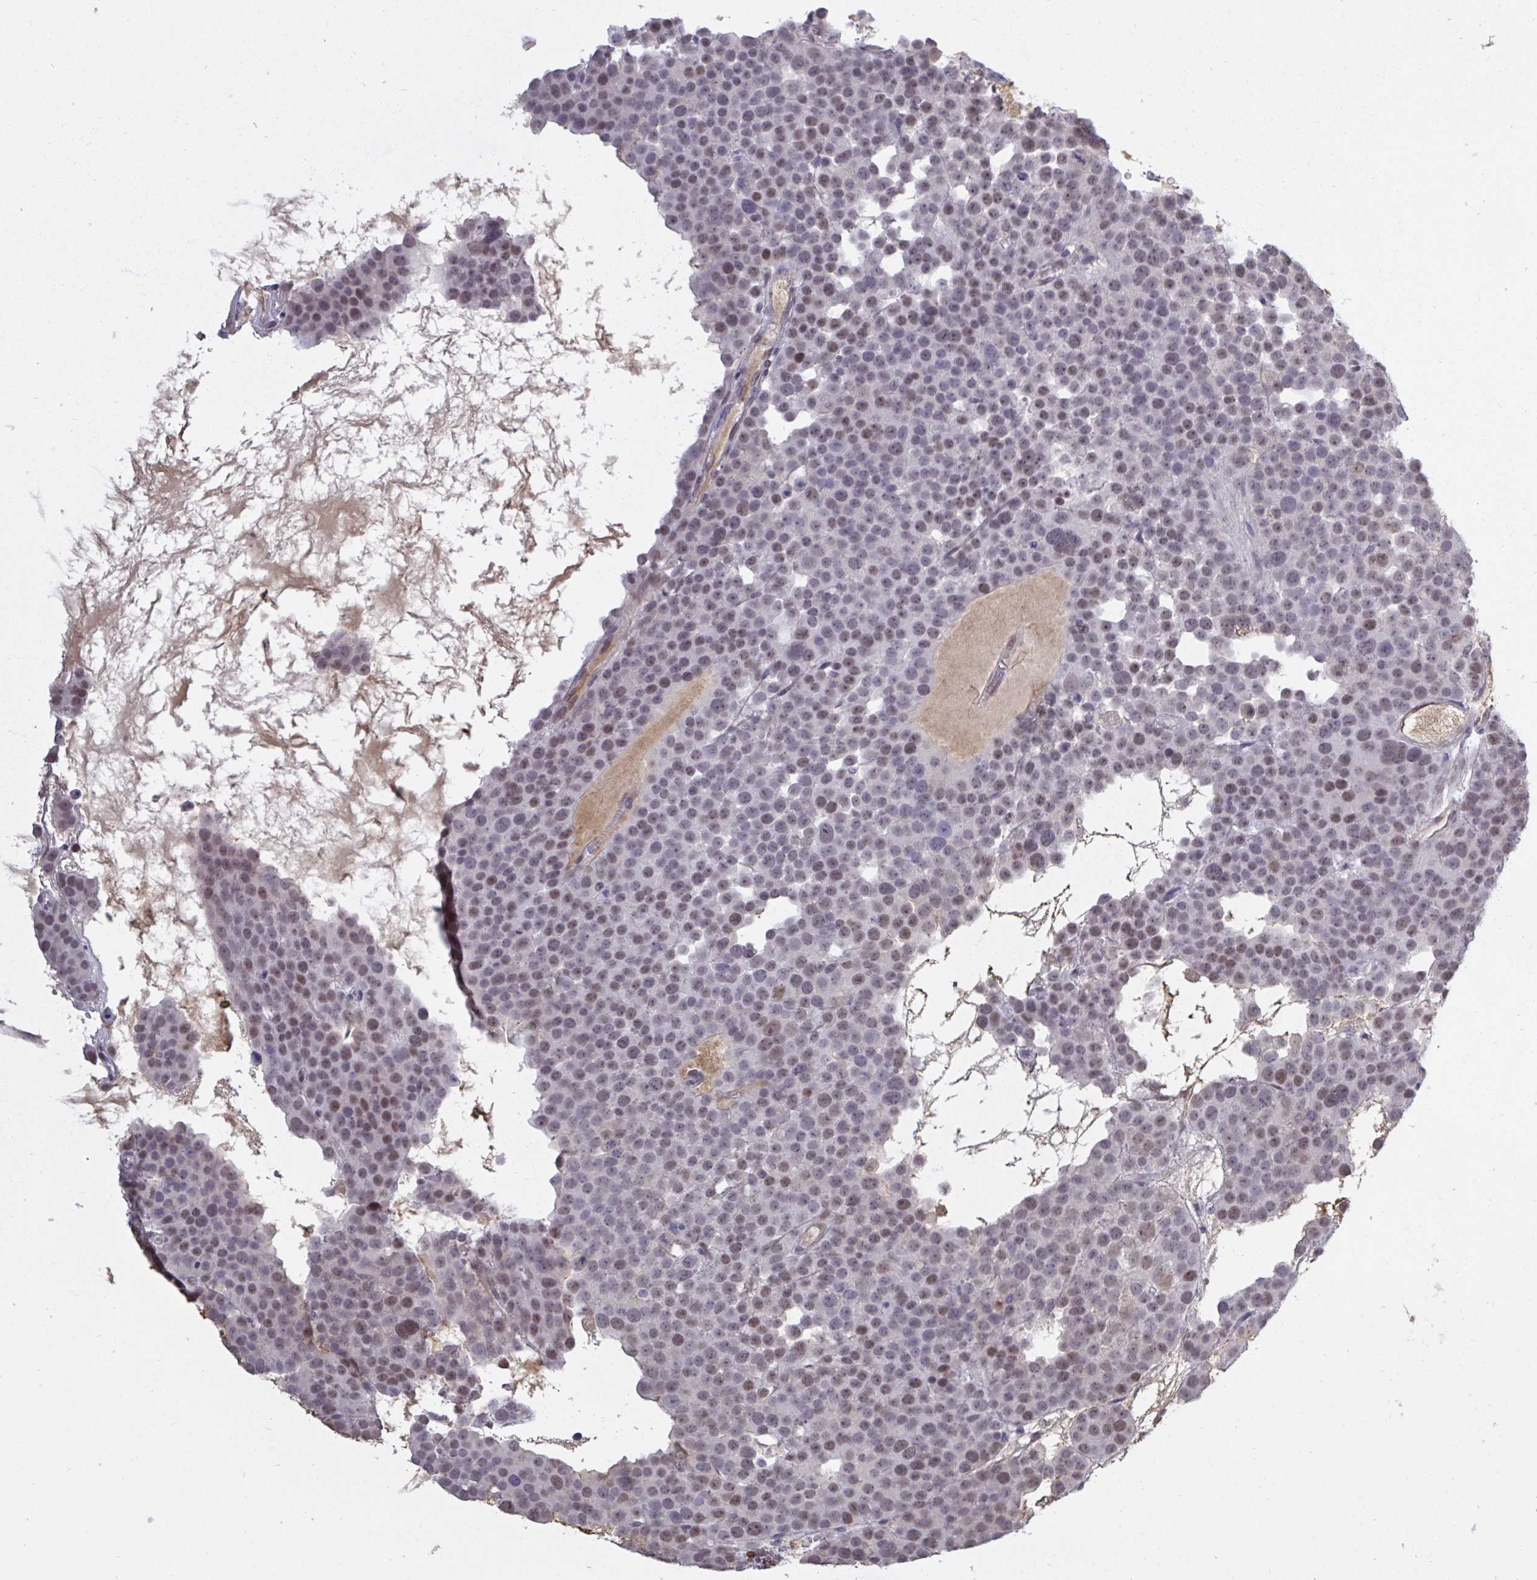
{"staining": {"intensity": "moderate", "quantity": ">75%", "location": "nuclear"}, "tissue": "testis cancer", "cell_type": "Tumor cells", "image_type": "cancer", "snomed": [{"axis": "morphology", "description": "Seminoma, NOS"}, {"axis": "topography", "description": "Testis"}], "caption": "Immunohistochemistry of human seminoma (testis) demonstrates medium levels of moderate nuclear expression in about >75% of tumor cells.", "gene": "BCL7B", "patient": {"sex": "male", "age": 71}}